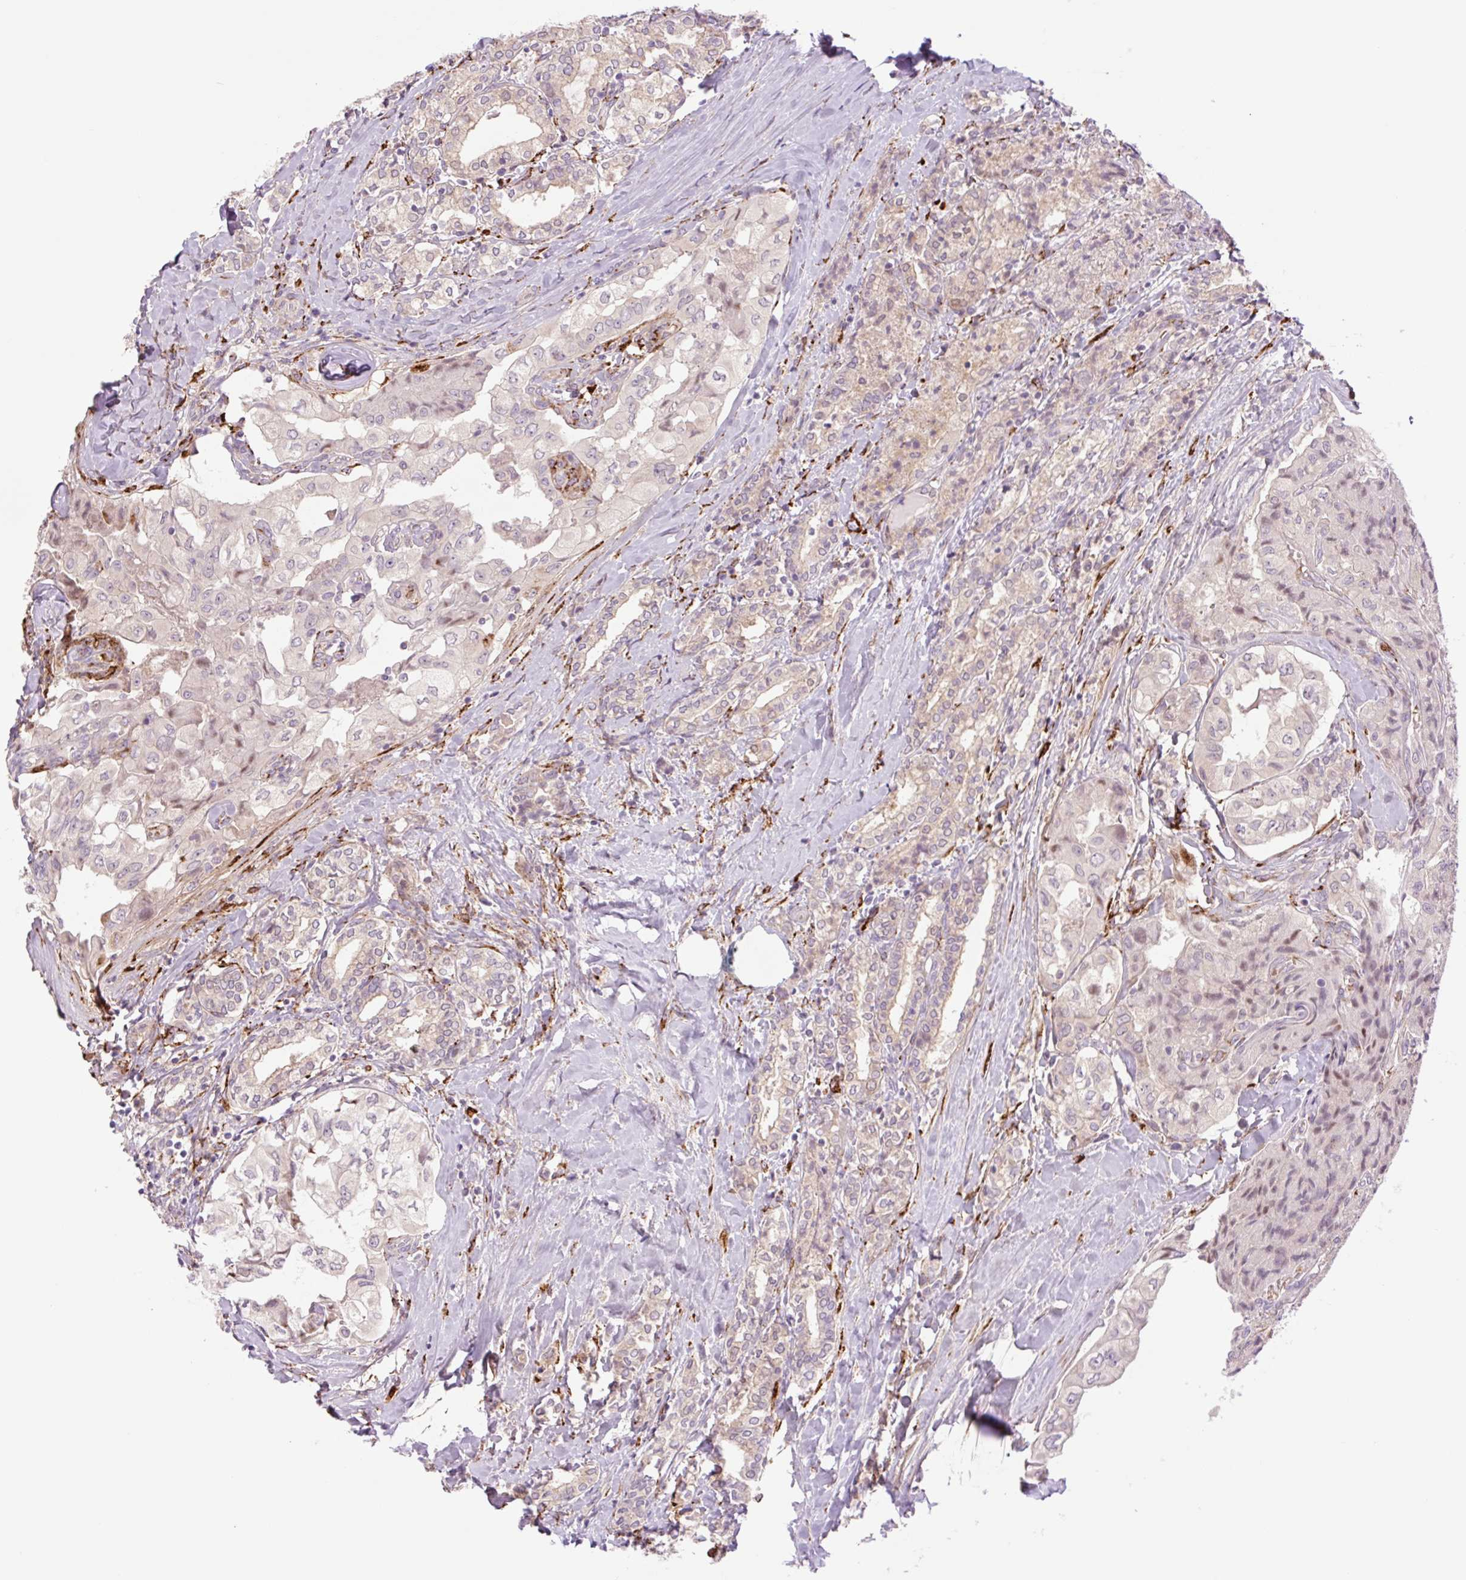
{"staining": {"intensity": "weak", "quantity": "<25%", "location": "cytoplasmic/membranous"}, "tissue": "thyroid cancer", "cell_type": "Tumor cells", "image_type": "cancer", "snomed": [{"axis": "morphology", "description": "Normal tissue, NOS"}, {"axis": "morphology", "description": "Papillary adenocarcinoma, NOS"}, {"axis": "topography", "description": "Thyroid gland"}], "caption": "An image of thyroid cancer stained for a protein exhibits no brown staining in tumor cells.", "gene": "COL5A1", "patient": {"sex": "female", "age": 59}}